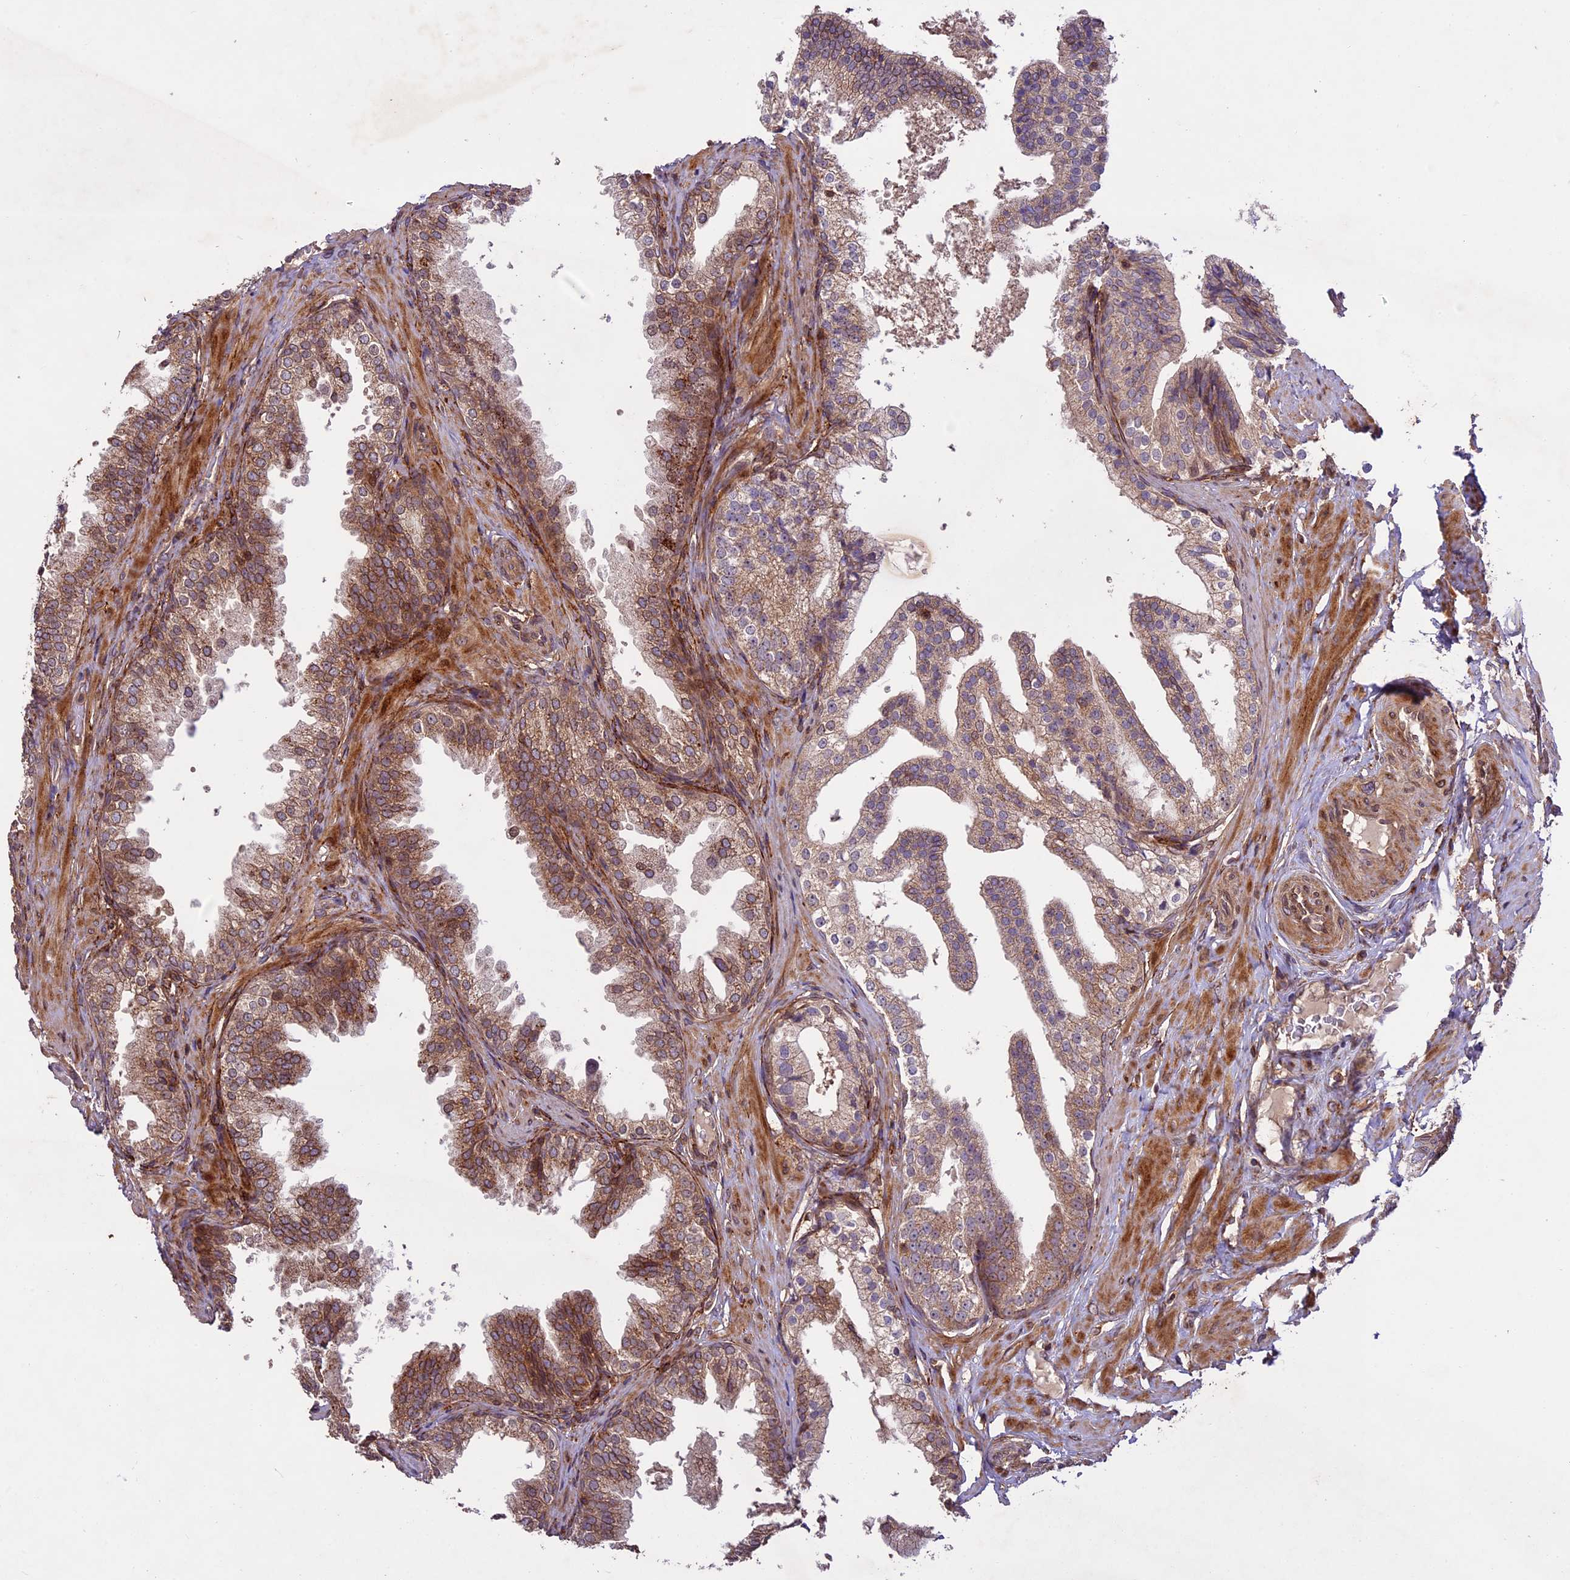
{"staining": {"intensity": "moderate", "quantity": ">75%", "location": "cytoplasmic/membranous,nuclear"}, "tissue": "prostate", "cell_type": "Glandular cells", "image_type": "normal", "snomed": [{"axis": "morphology", "description": "Normal tissue, NOS"}, {"axis": "topography", "description": "Prostate"}], "caption": "DAB immunohistochemical staining of benign human prostate demonstrates moderate cytoplasmic/membranous,nuclear protein expression in approximately >75% of glandular cells. The staining is performed using DAB (3,3'-diaminobenzidine) brown chromogen to label protein expression. The nuclei are counter-stained blue using hematoxylin.", "gene": "DGKH", "patient": {"sex": "male", "age": 60}}